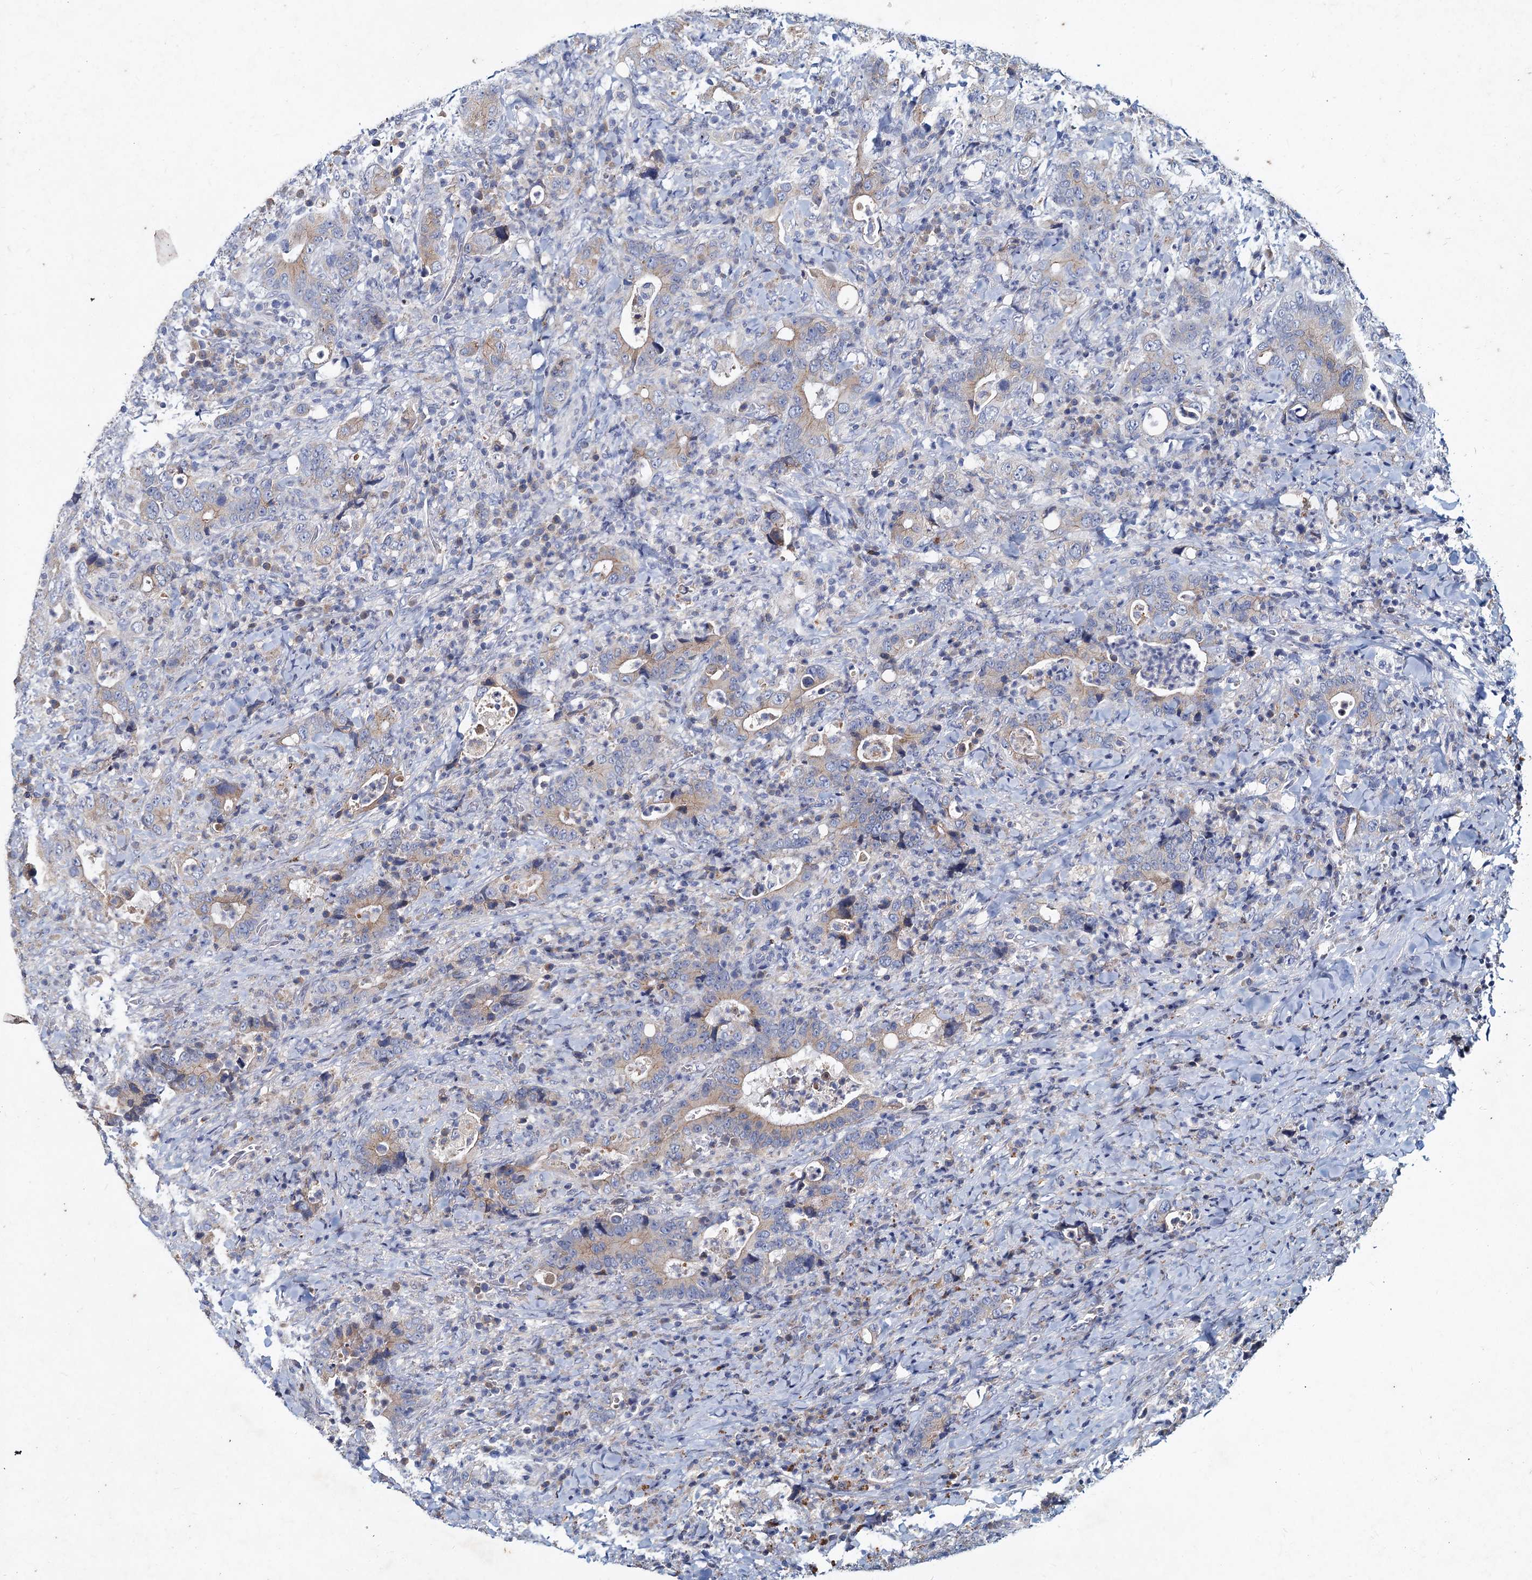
{"staining": {"intensity": "weak", "quantity": "25%-75%", "location": "cytoplasmic/membranous"}, "tissue": "colorectal cancer", "cell_type": "Tumor cells", "image_type": "cancer", "snomed": [{"axis": "morphology", "description": "Adenocarcinoma, NOS"}, {"axis": "topography", "description": "Colon"}], "caption": "A low amount of weak cytoplasmic/membranous expression is identified in approximately 25%-75% of tumor cells in colorectal adenocarcinoma tissue.", "gene": "TMX2", "patient": {"sex": "female", "age": 75}}